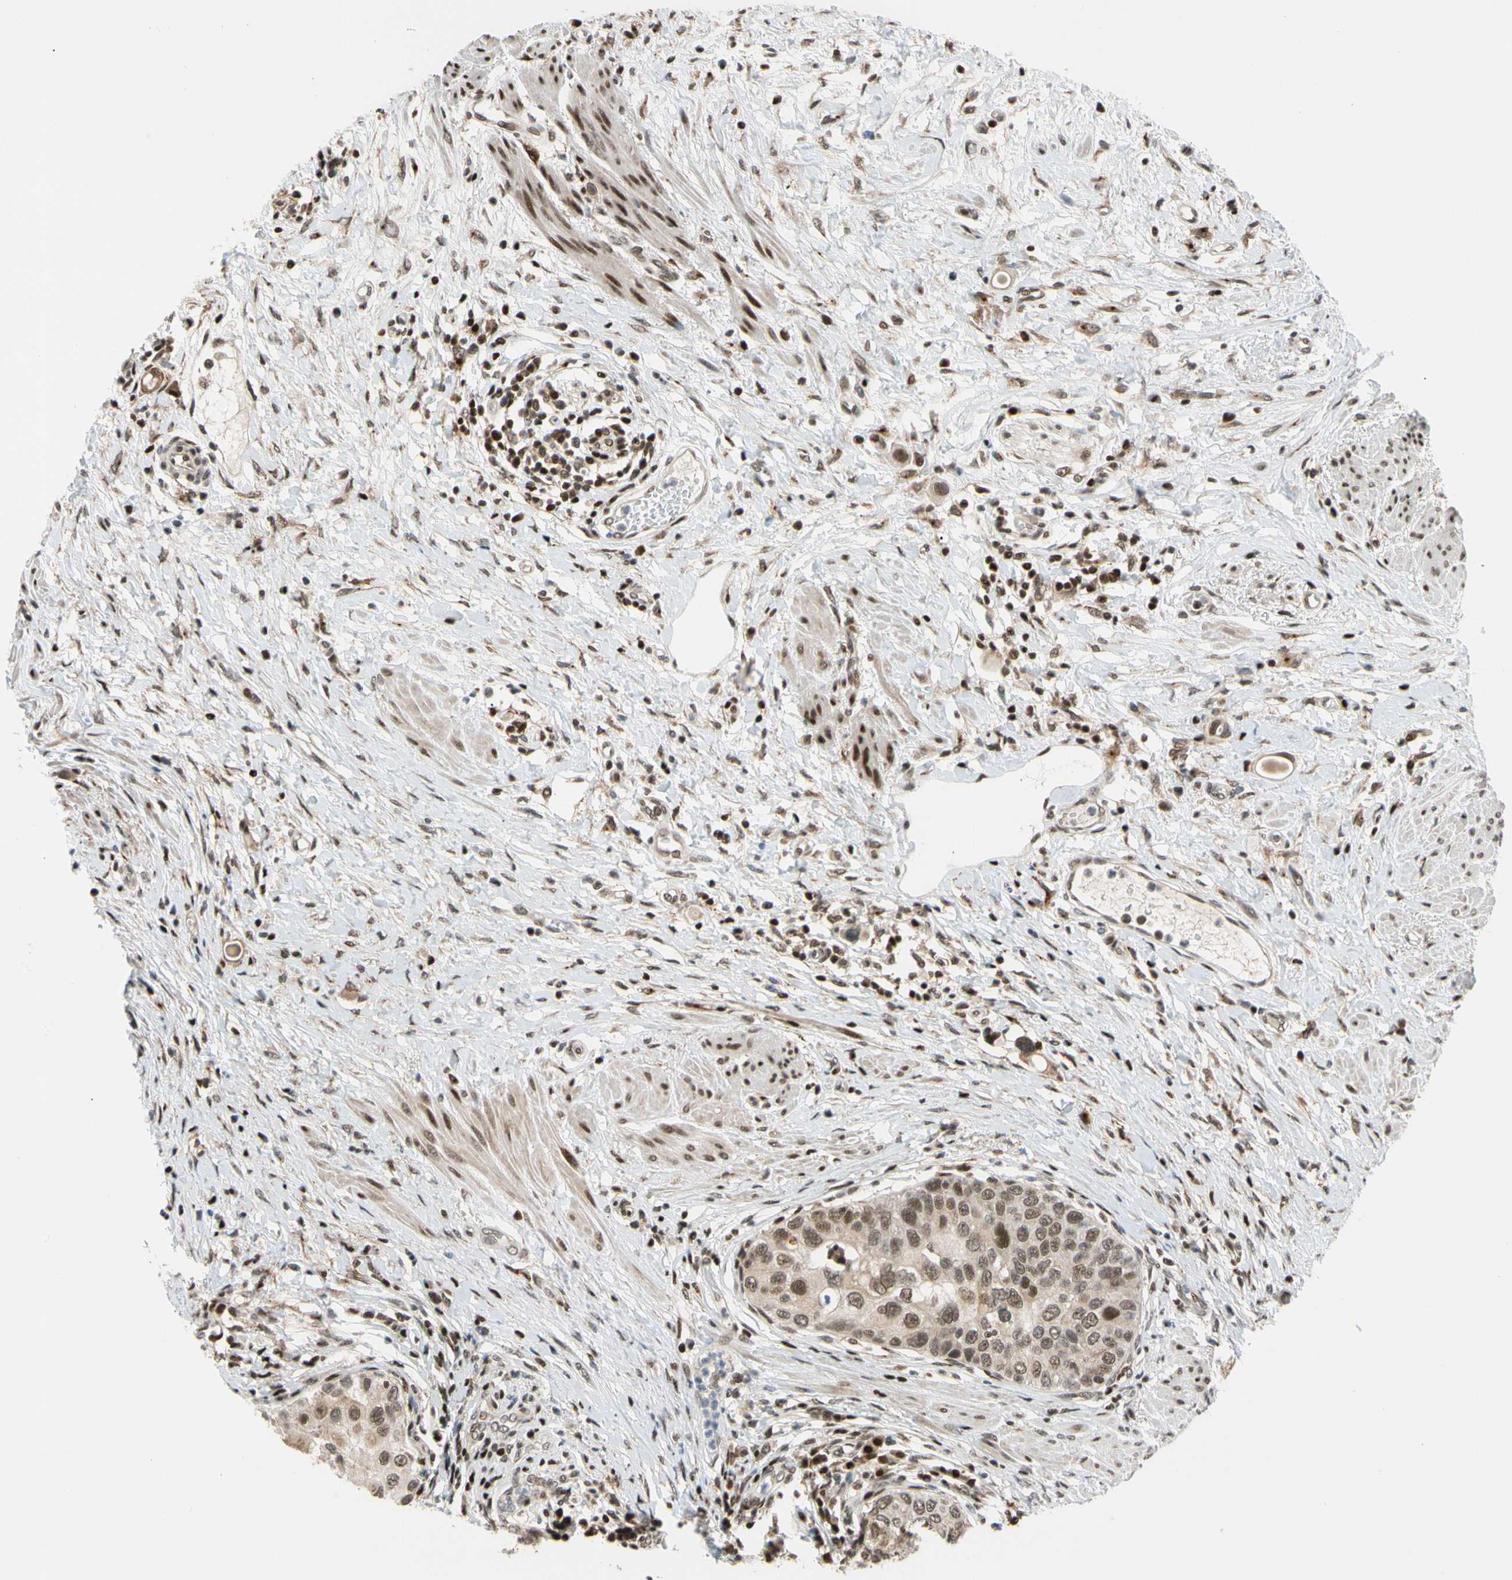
{"staining": {"intensity": "moderate", "quantity": "25%-75%", "location": "nuclear"}, "tissue": "urothelial cancer", "cell_type": "Tumor cells", "image_type": "cancer", "snomed": [{"axis": "morphology", "description": "Urothelial carcinoma, High grade"}, {"axis": "topography", "description": "Urinary bladder"}], "caption": "This is a histology image of IHC staining of high-grade urothelial carcinoma, which shows moderate expression in the nuclear of tumor cells.", "gene": "E2F1", "patient": {"sex": "female", "age": 56}}